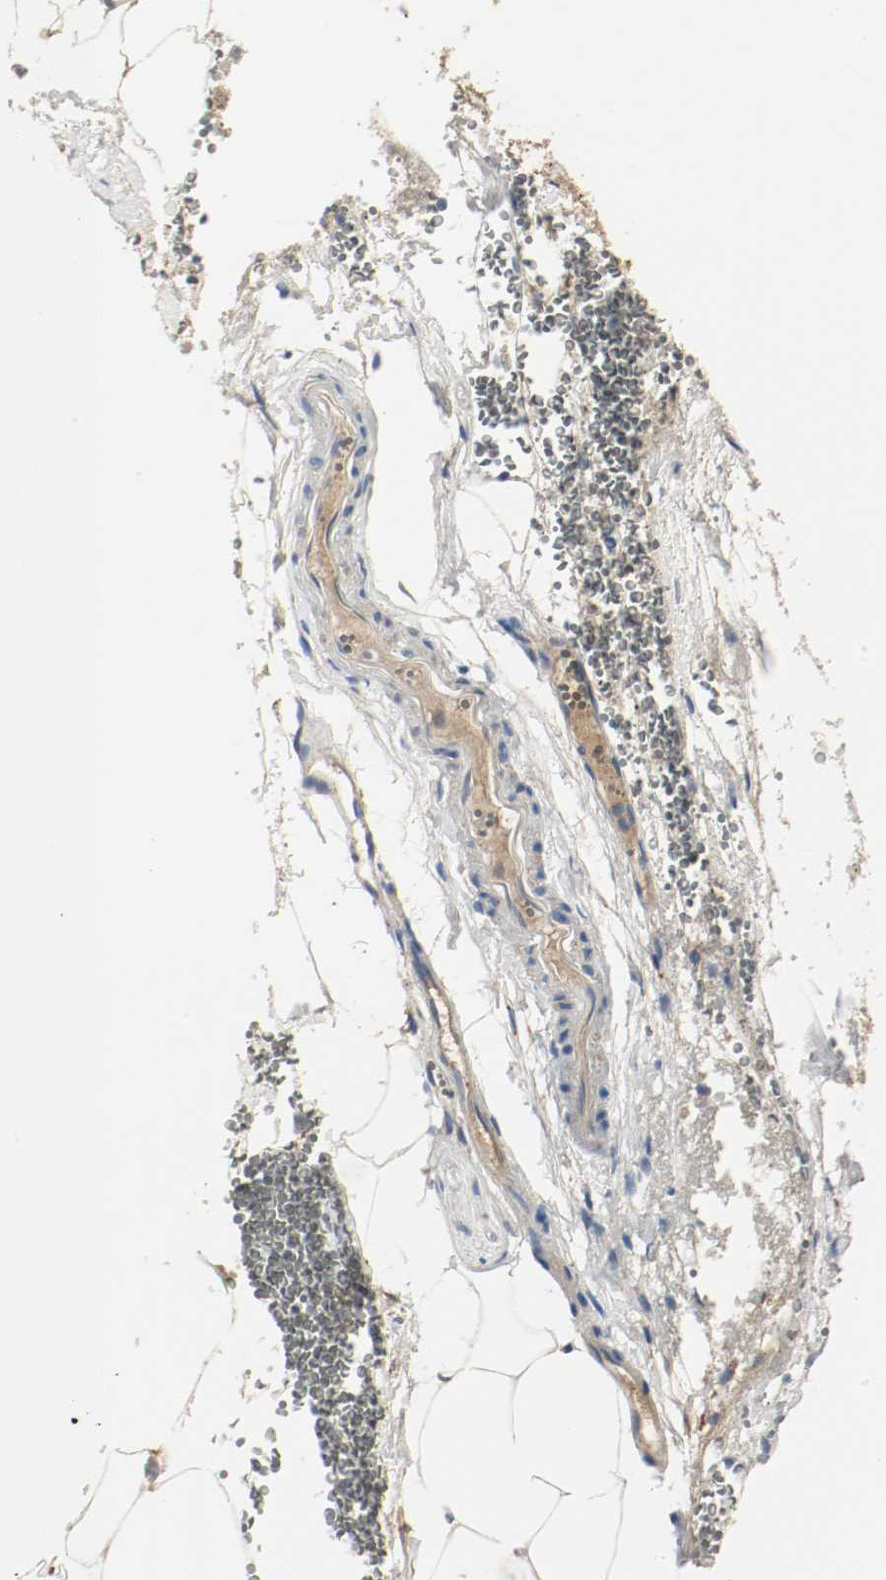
{"staining": {"intensity": "weak", "quantity": ">75%", "location": "cytoplasmic/membranous"}, "tissue": "adrenal gland", "cell_type": "Glandular cells", "image_type": "normal", "snomed": [{"axis": "morphology", "description": "Normal tissue, NOS"}, {"axis": "topography", "description": "Adrenal gland"}], "caption": "Adrenal gland stained for a protein reveals weak cytoplasmic/membranous positivity in glandular cells. Using DAB (3,3'-diaminobenzidine) (brown) and hematoxylin (blue) stains, captured at high magnification using brightfield microscopy.", "gene": "MELTF", "patient": {"sex": "female", "age": 71}}